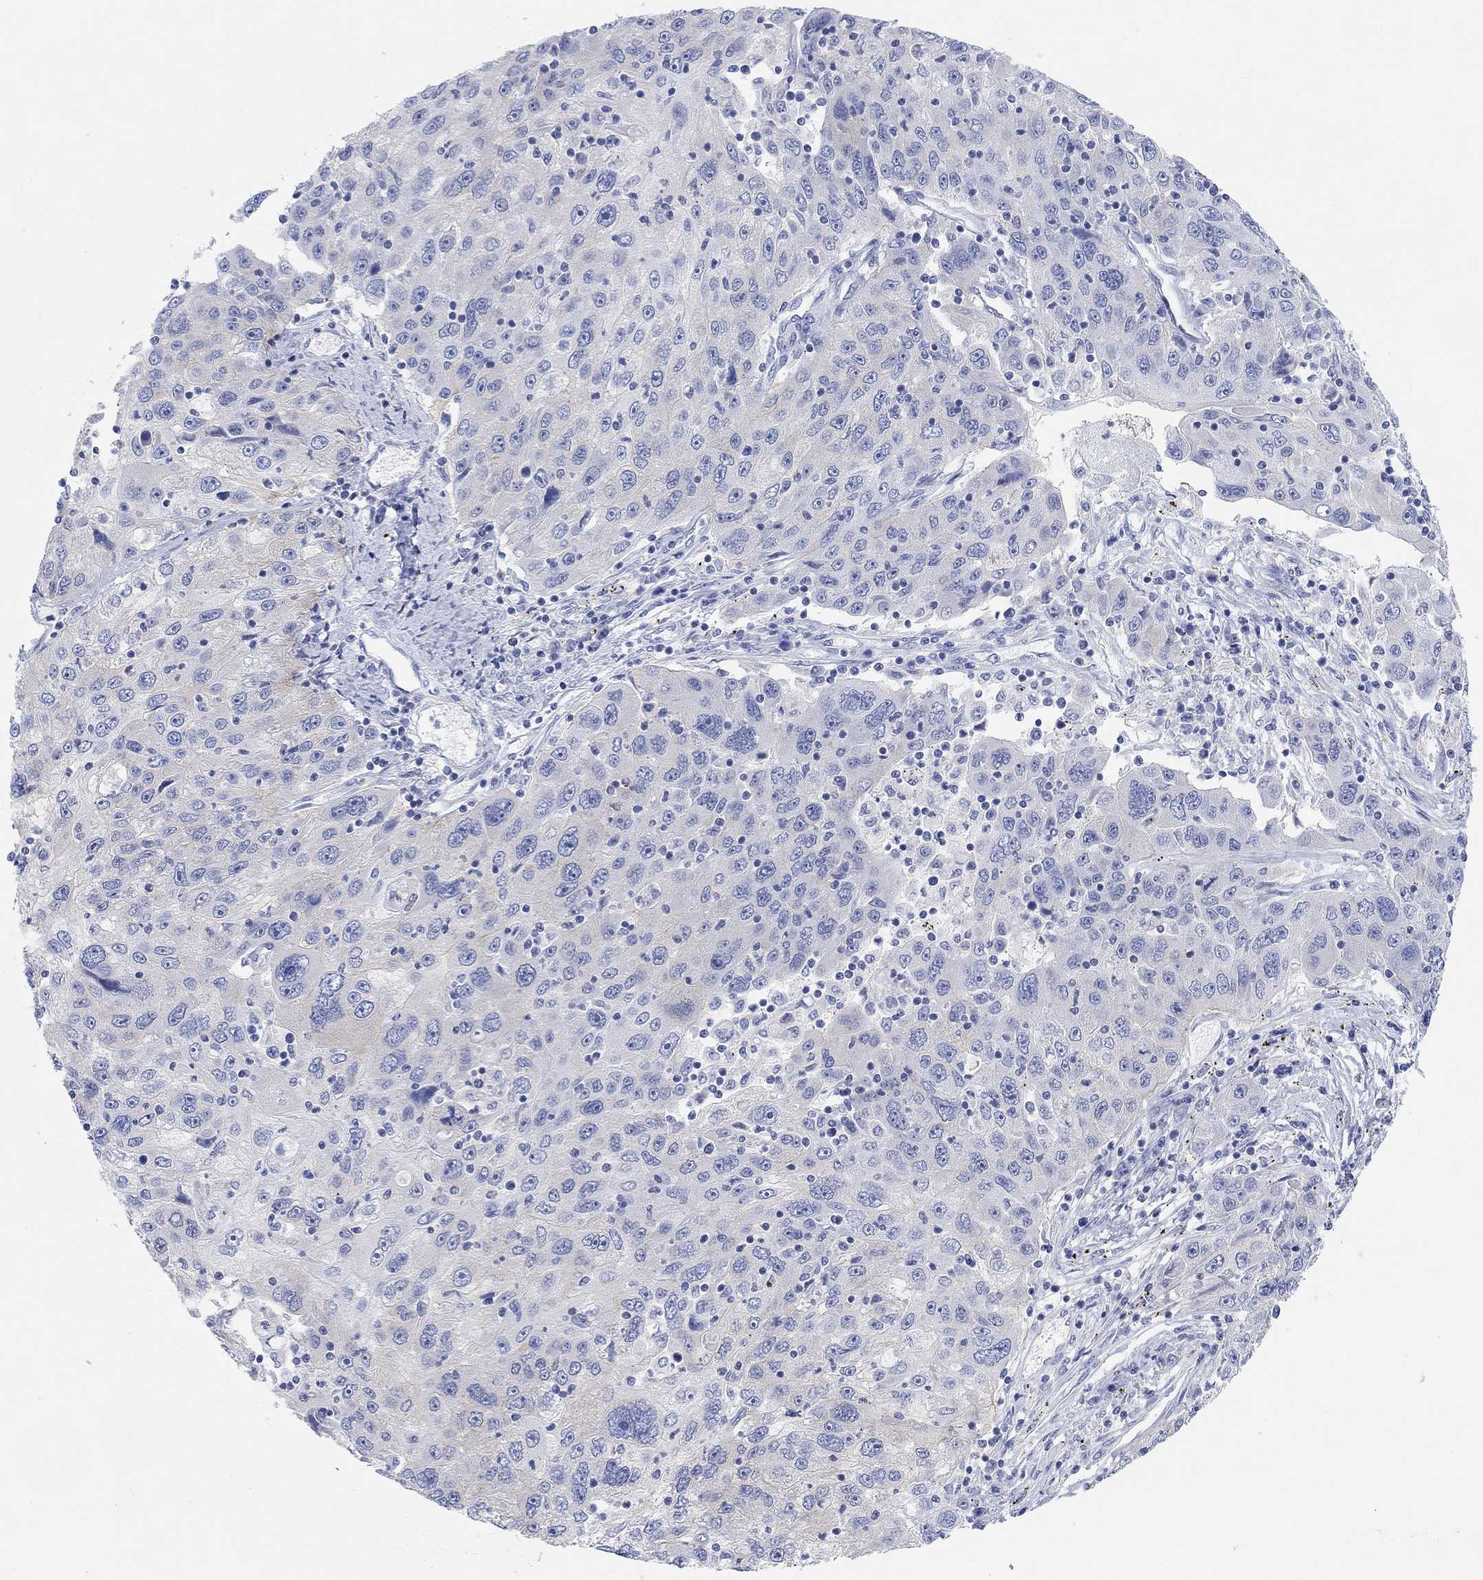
{"staining": {"intensity": "negative", "quantity": "none", "location": "none"}, "tissue": "stomach cancer", "cell_type": "Tumor cells", "image_type": "cancer", "snomed": [{"axis": "morphology", "description": "Adenocarcinoma, NOS"}, {"axis": "topography", "description": "Stomach"}], "caption": "Immunohistochemistry image of stomach cancer stained for a protein (brown), which reveals no staining in tumor cells.", "gene": "RGS1", "patient": {"sex": "male", "age": 56}}